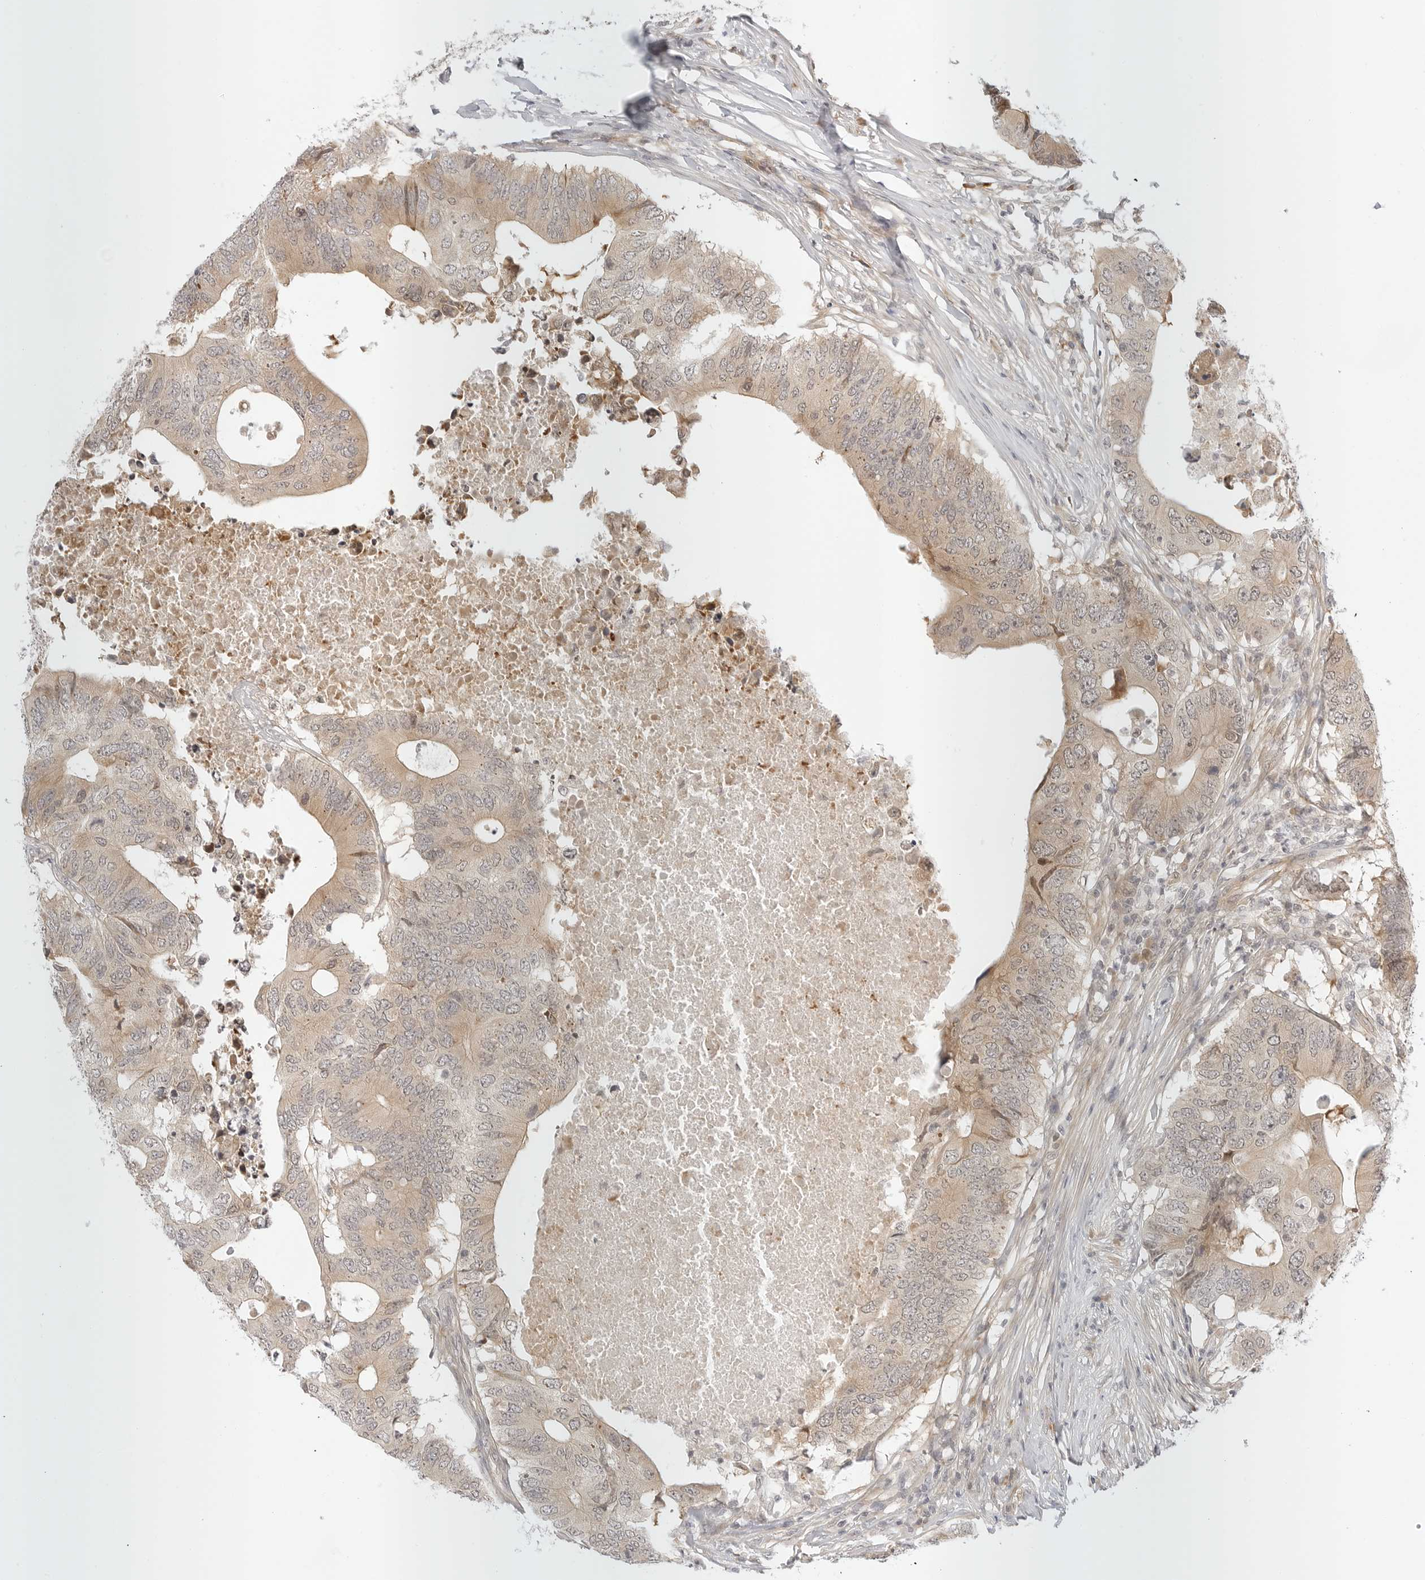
{"staining": {"intensity": "weak", "quantity": ">75%", "location": "cytoplasmic/membranous"}, "tissue": "colorectal cancer", "cell_type": "Tumor cells", "image_type": "cancer", "snomed": [{"axis": "morphology", "description": "Adenocarcinoma, NOS"}, {"axis": "topography", "description": "Colon"}], "caption": "An immunohistochemistry image of neoplastic tissue is shown. Protein staining in brown labels weak cytoplasmic/membranous positivity in colorectal cancer within tumor cells. (DAB (3,3'-diaminobenzidine) IHC, brown staining for protein, blue staining for nuclei).", "gene": "TCP1", "patient": {"sex": "male", "age": 71}}